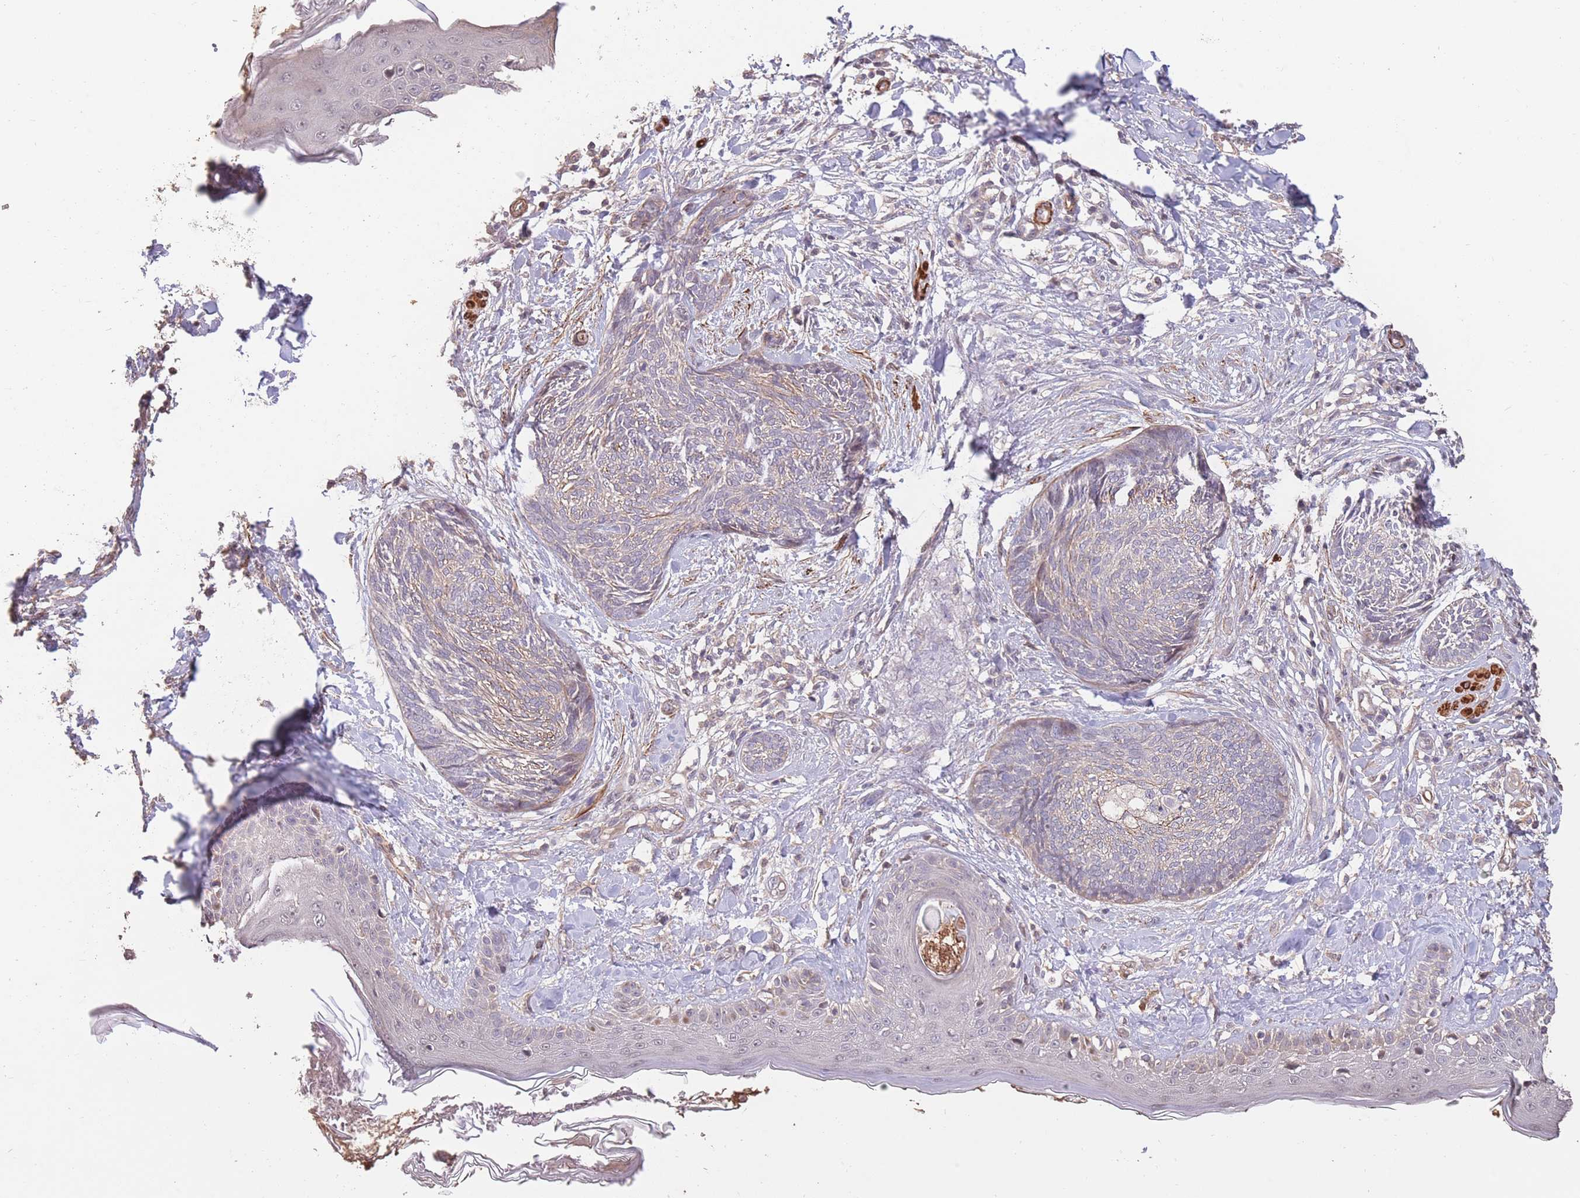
{"staining": {"intensity": "negative", "quantity": "none", "location": "none"}, "tissue": "skin cancer", "cell_type": "Tumor cells", "image_type": "cancer", "snomed": [{"axis": "morphology", "description": "Basal cell carcinoma"}, {"axis": "topography", "description": "Skin"}], "caption": "Immunohistochemistry micrograph of human skin cancer stained for a protein (brown), which displays no staining in tumor cells.", "gene": "NLRC4", "patient": {"sex": "male", "age": 73}}